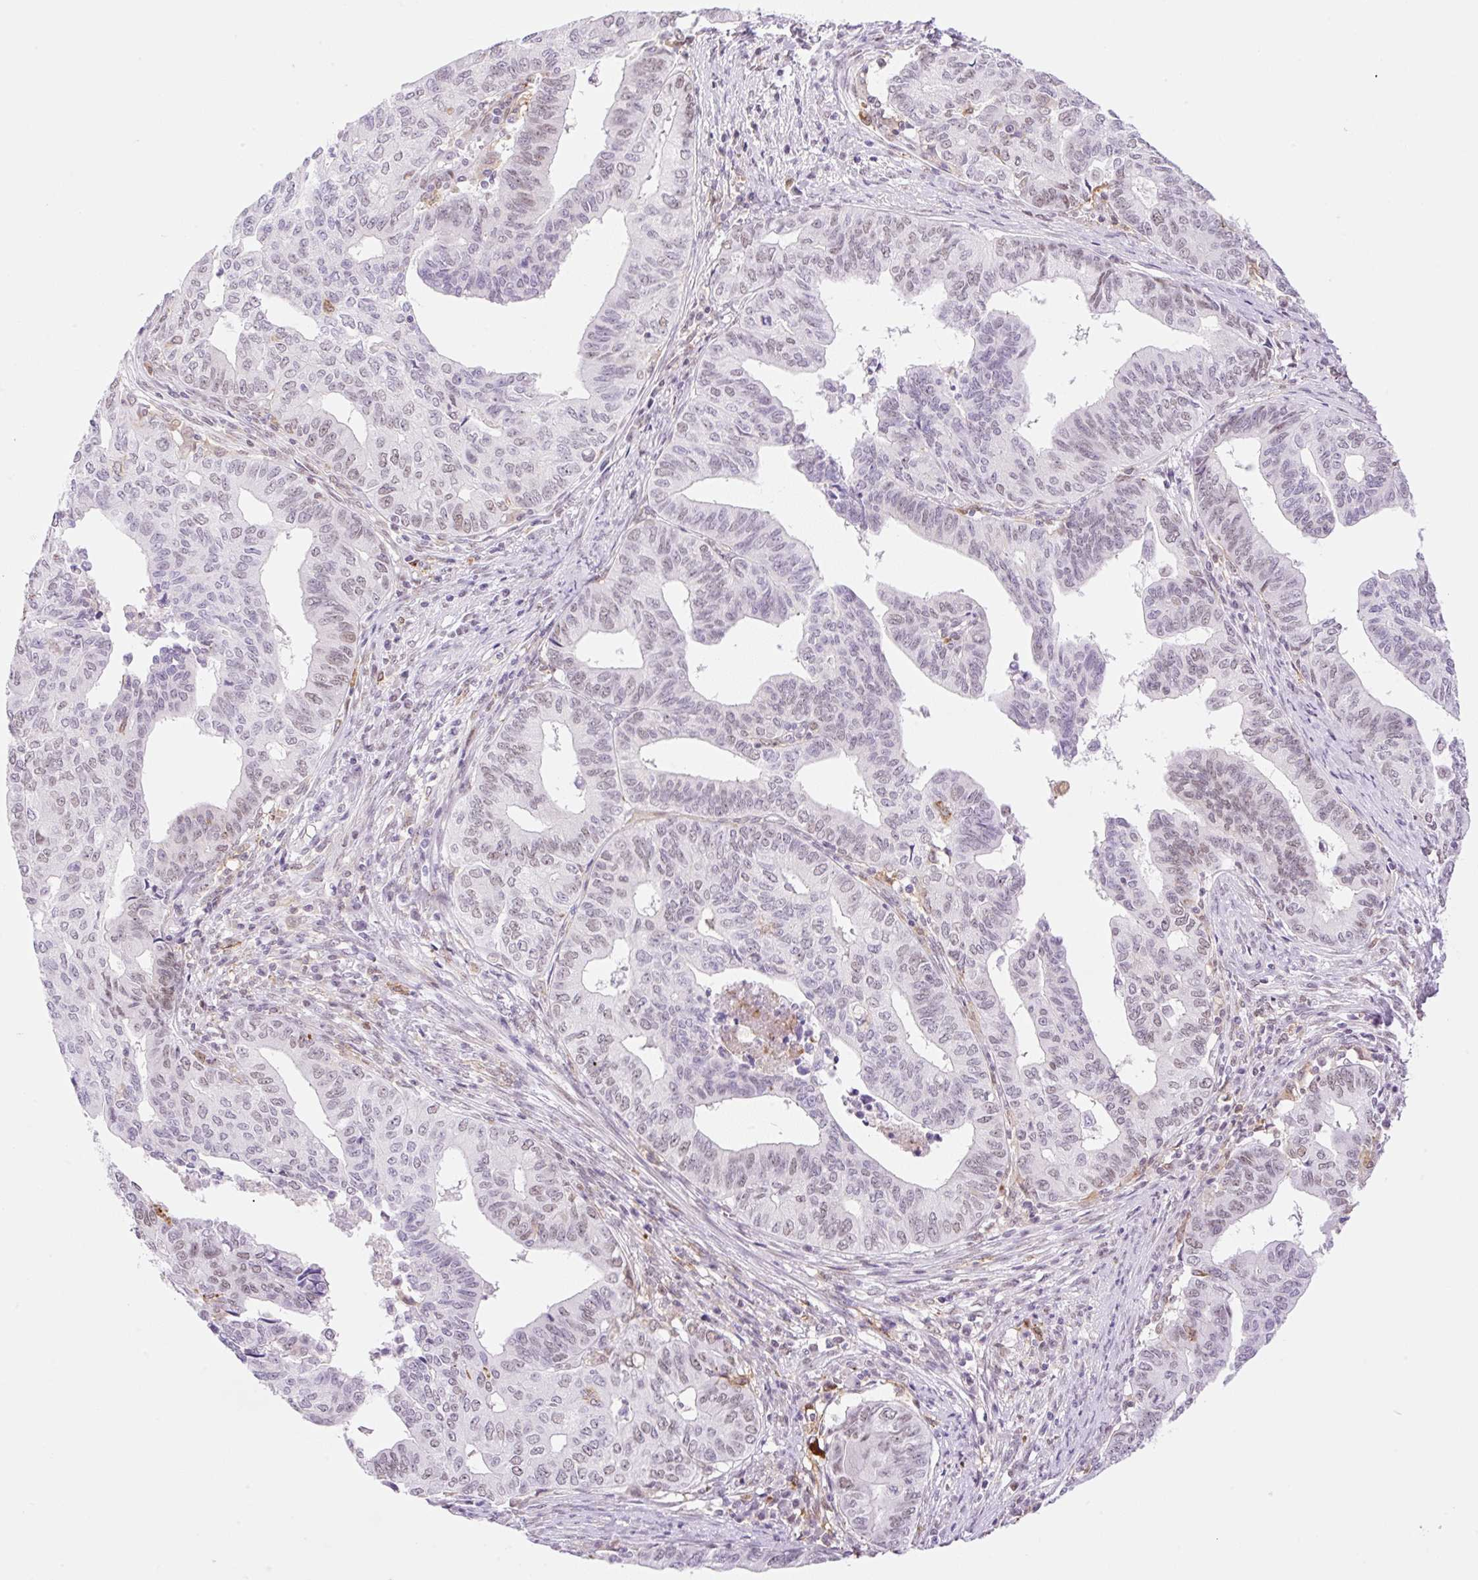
{"staining": {"intensity": "weak", "quantity": "25%-75%", "location": "nuclear"}, "tissue": "endometrial cancer", "cell_type": "Tumor cells", "image_type": "cancer", "snomed": [{"axis": "morphology", "description": "Adenocarcinoma, NOS"}, {"axis": "topography", "description": "Endometrium"}], "caption": "IHC of adenocarcinoma (endometrial) demonstrates low levels of weak nuclear expression in about 25%-75% of tumor cells. Using DAB (3,3'-diaminobenzidine) (brown) and hematoxylin (blue) stains, captured at high magnification using brightfield microscopy.", "gene": "PALM3", "patient": {"sex": "female", "age": 65}}